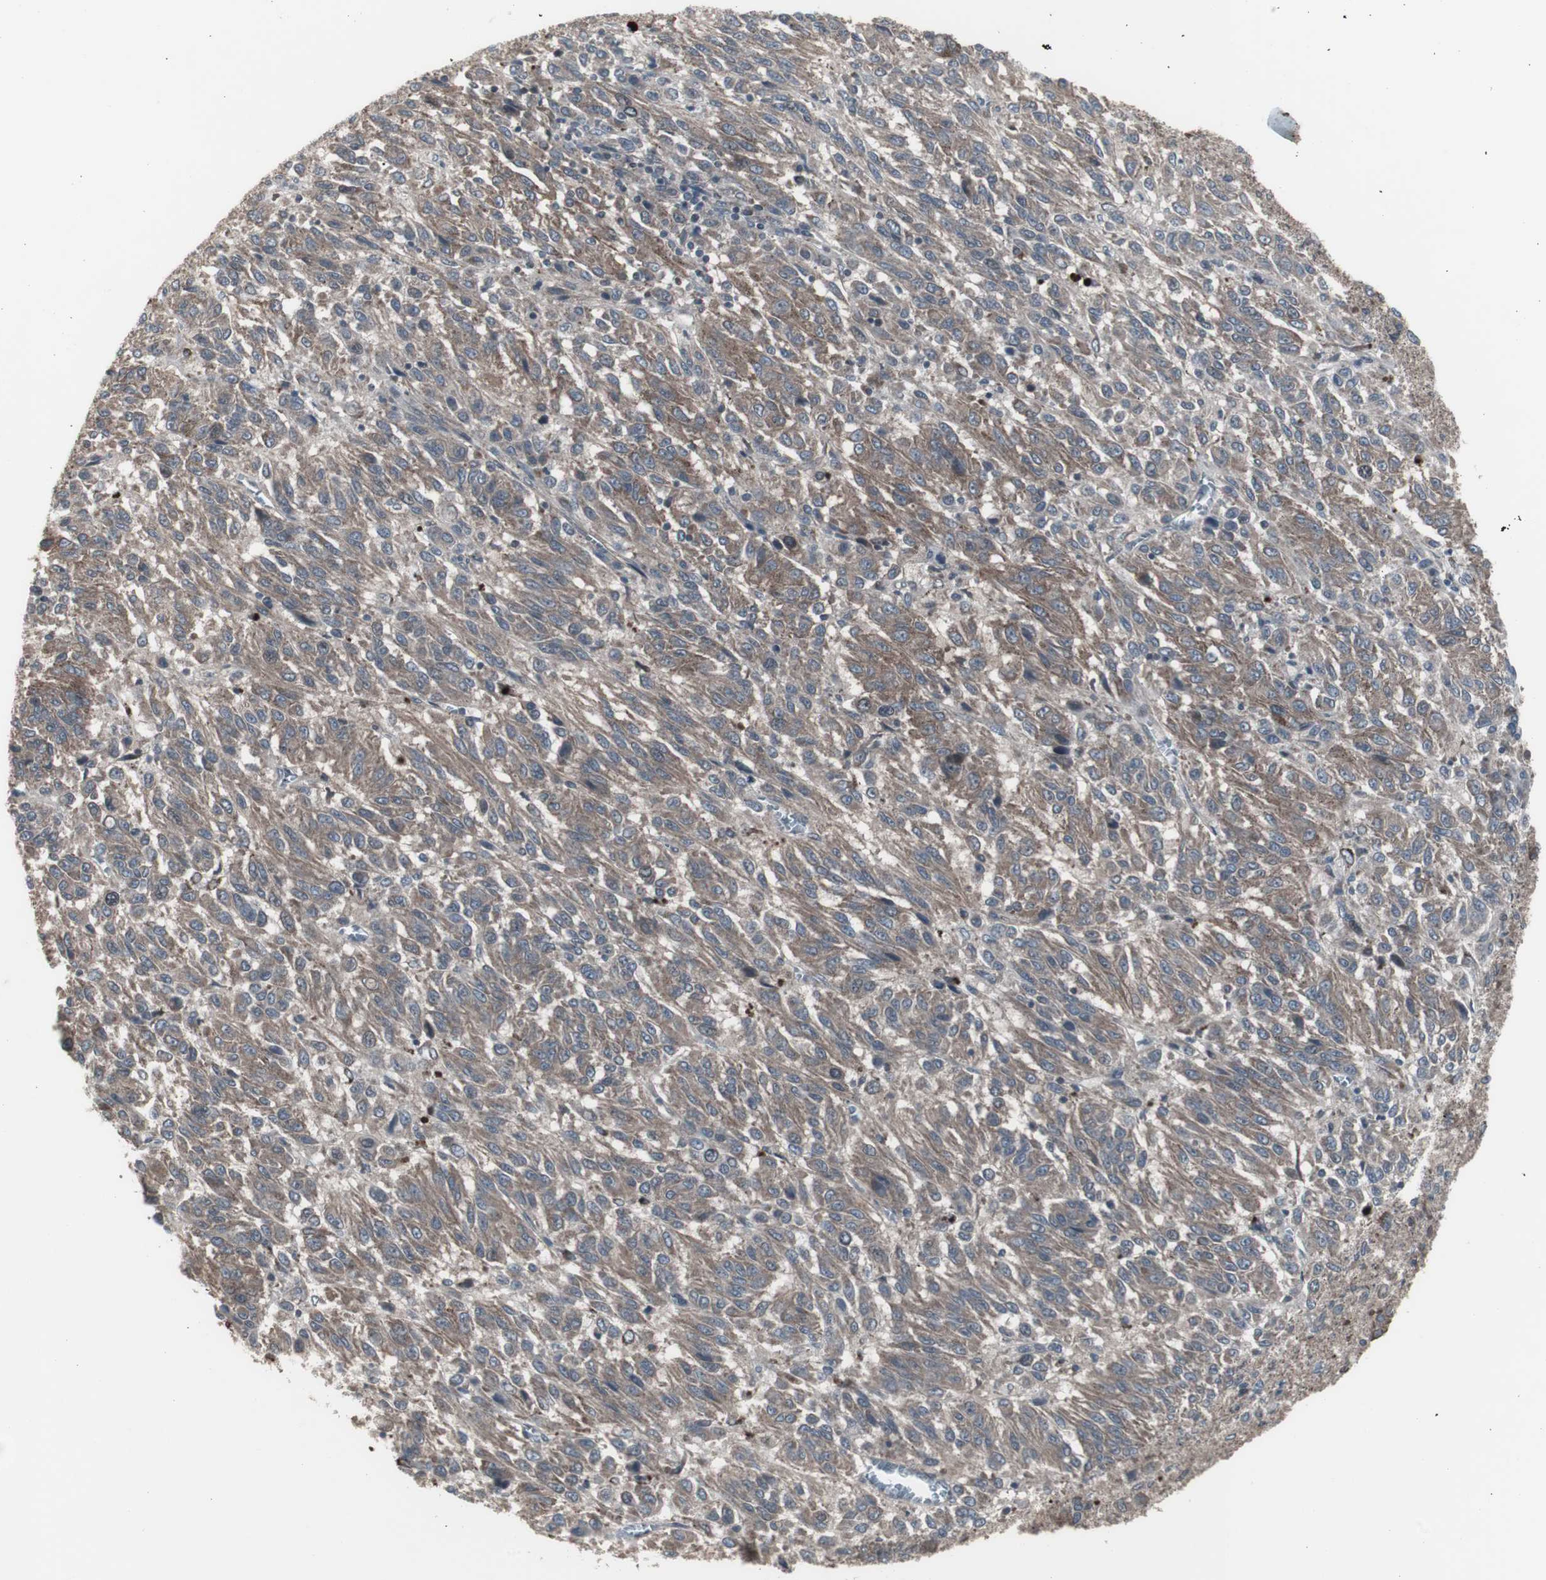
{"staining": {"intensity": "moderate", "quantity": ">75%", "location": "cytoplasmic/membranous"}, "tissue": "melanoma", "cell_type": "Tumor cells", "image_type": "cancer", "snomed": [{"axis": "morphology", "description": "Malignant melanoma, Metastatic site"}, {"axis": "topography", "description": "Lung"}], "caption": "Human malignant melanoma (metastatic site) stained with a brown dye demonstrates moderate cytoplasmic/membranous positive expression in approximately >75% of tumor cells.", "gene": "SSTR2", "patient": {"sex": "male", "age": 64}}